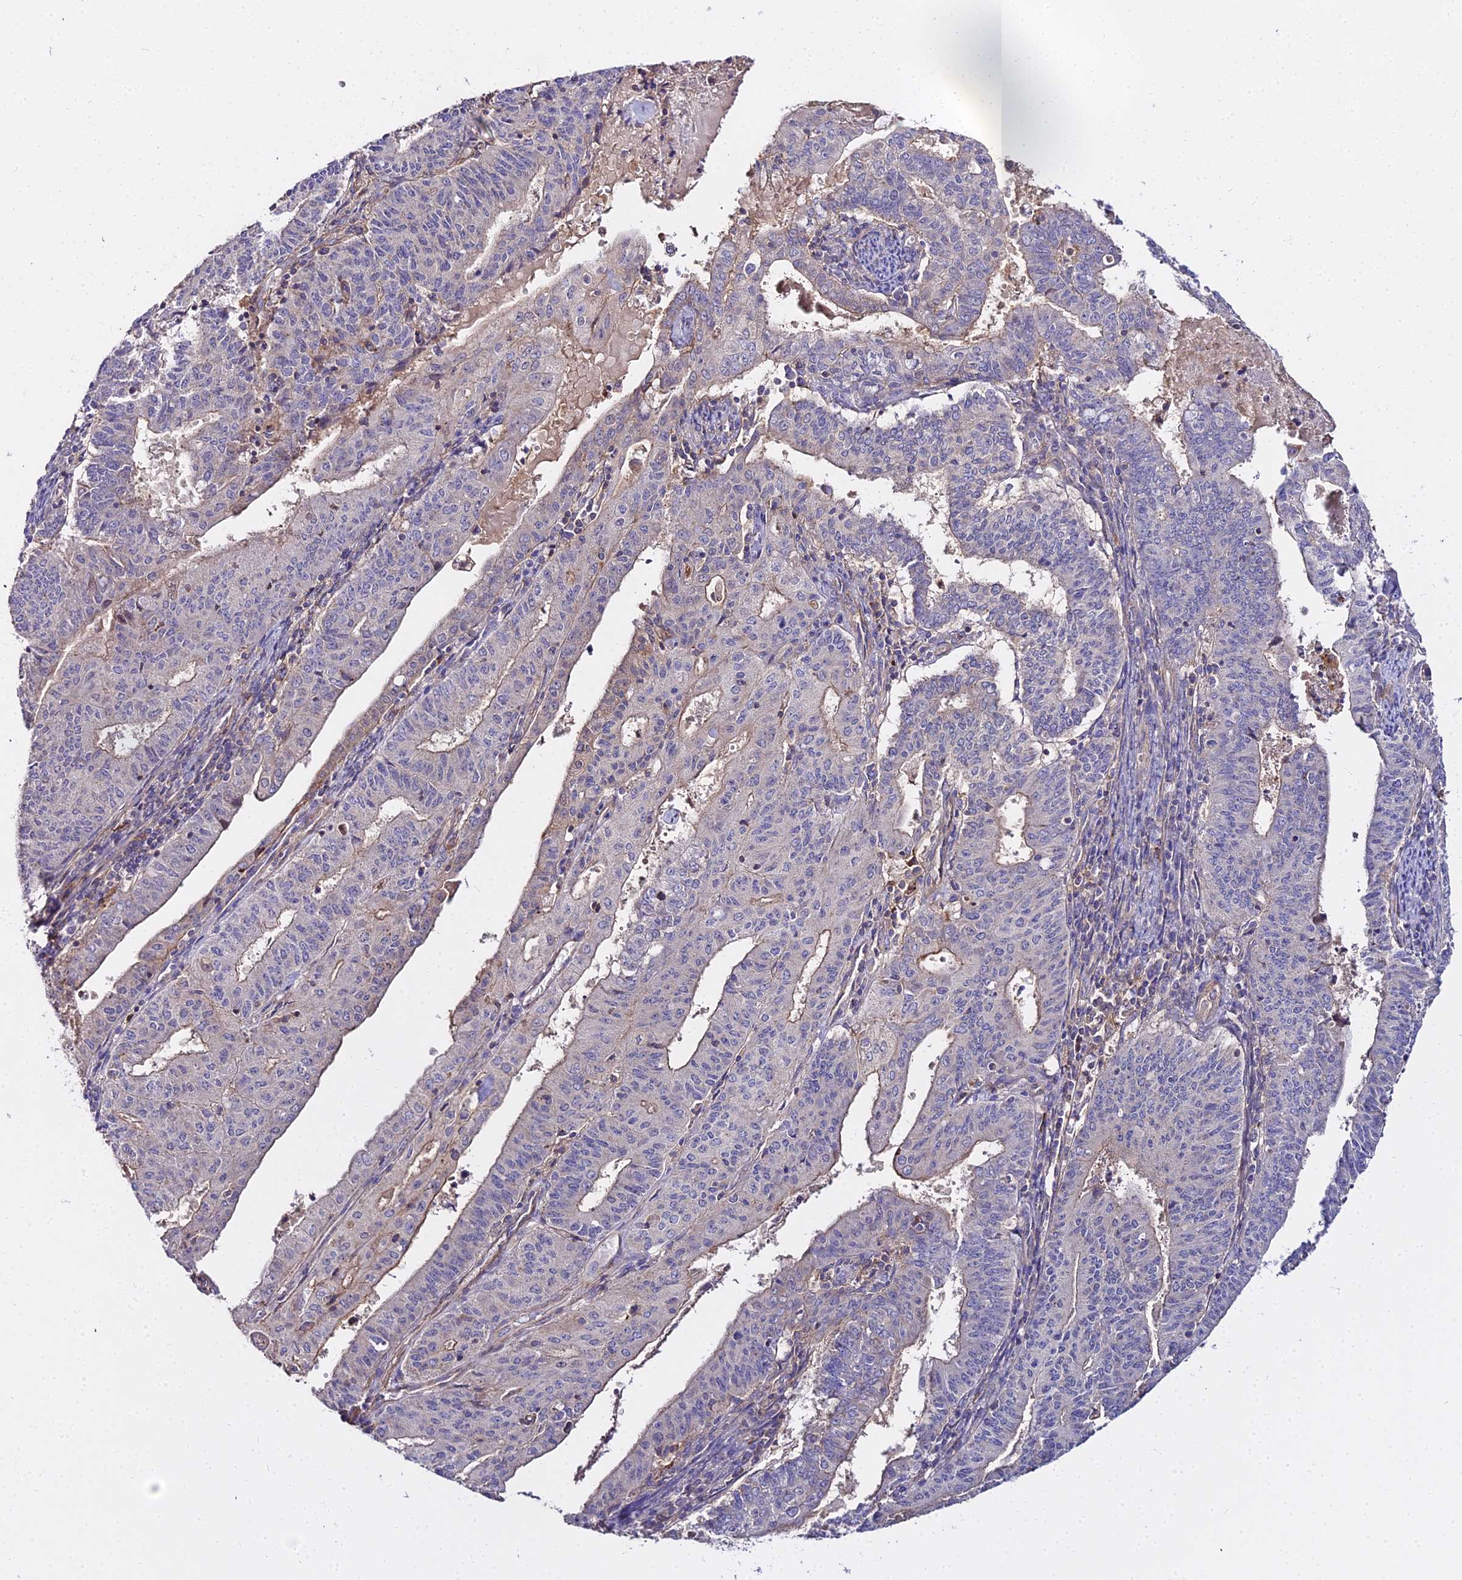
{"staining": {"intensity": "weak", "quantity": "<25%", "location": "cytoplasmic/membranous"}, "tissue": "endometrial cancer", "cell_type": "Tumor cells", "image_type": "cancer", "snomed": [{"axis": "morphology", "description": "Adenocarcinoma, NOS"}, {"axis": "topography", "description": "Endometrium"}], "caption": "An image of adenocarcinoma (endometrial) stained for a protein reveals no brown staining in tumor cells.", "gene": "GLYAT", "patient": {"sex": "female", "age": 59}}